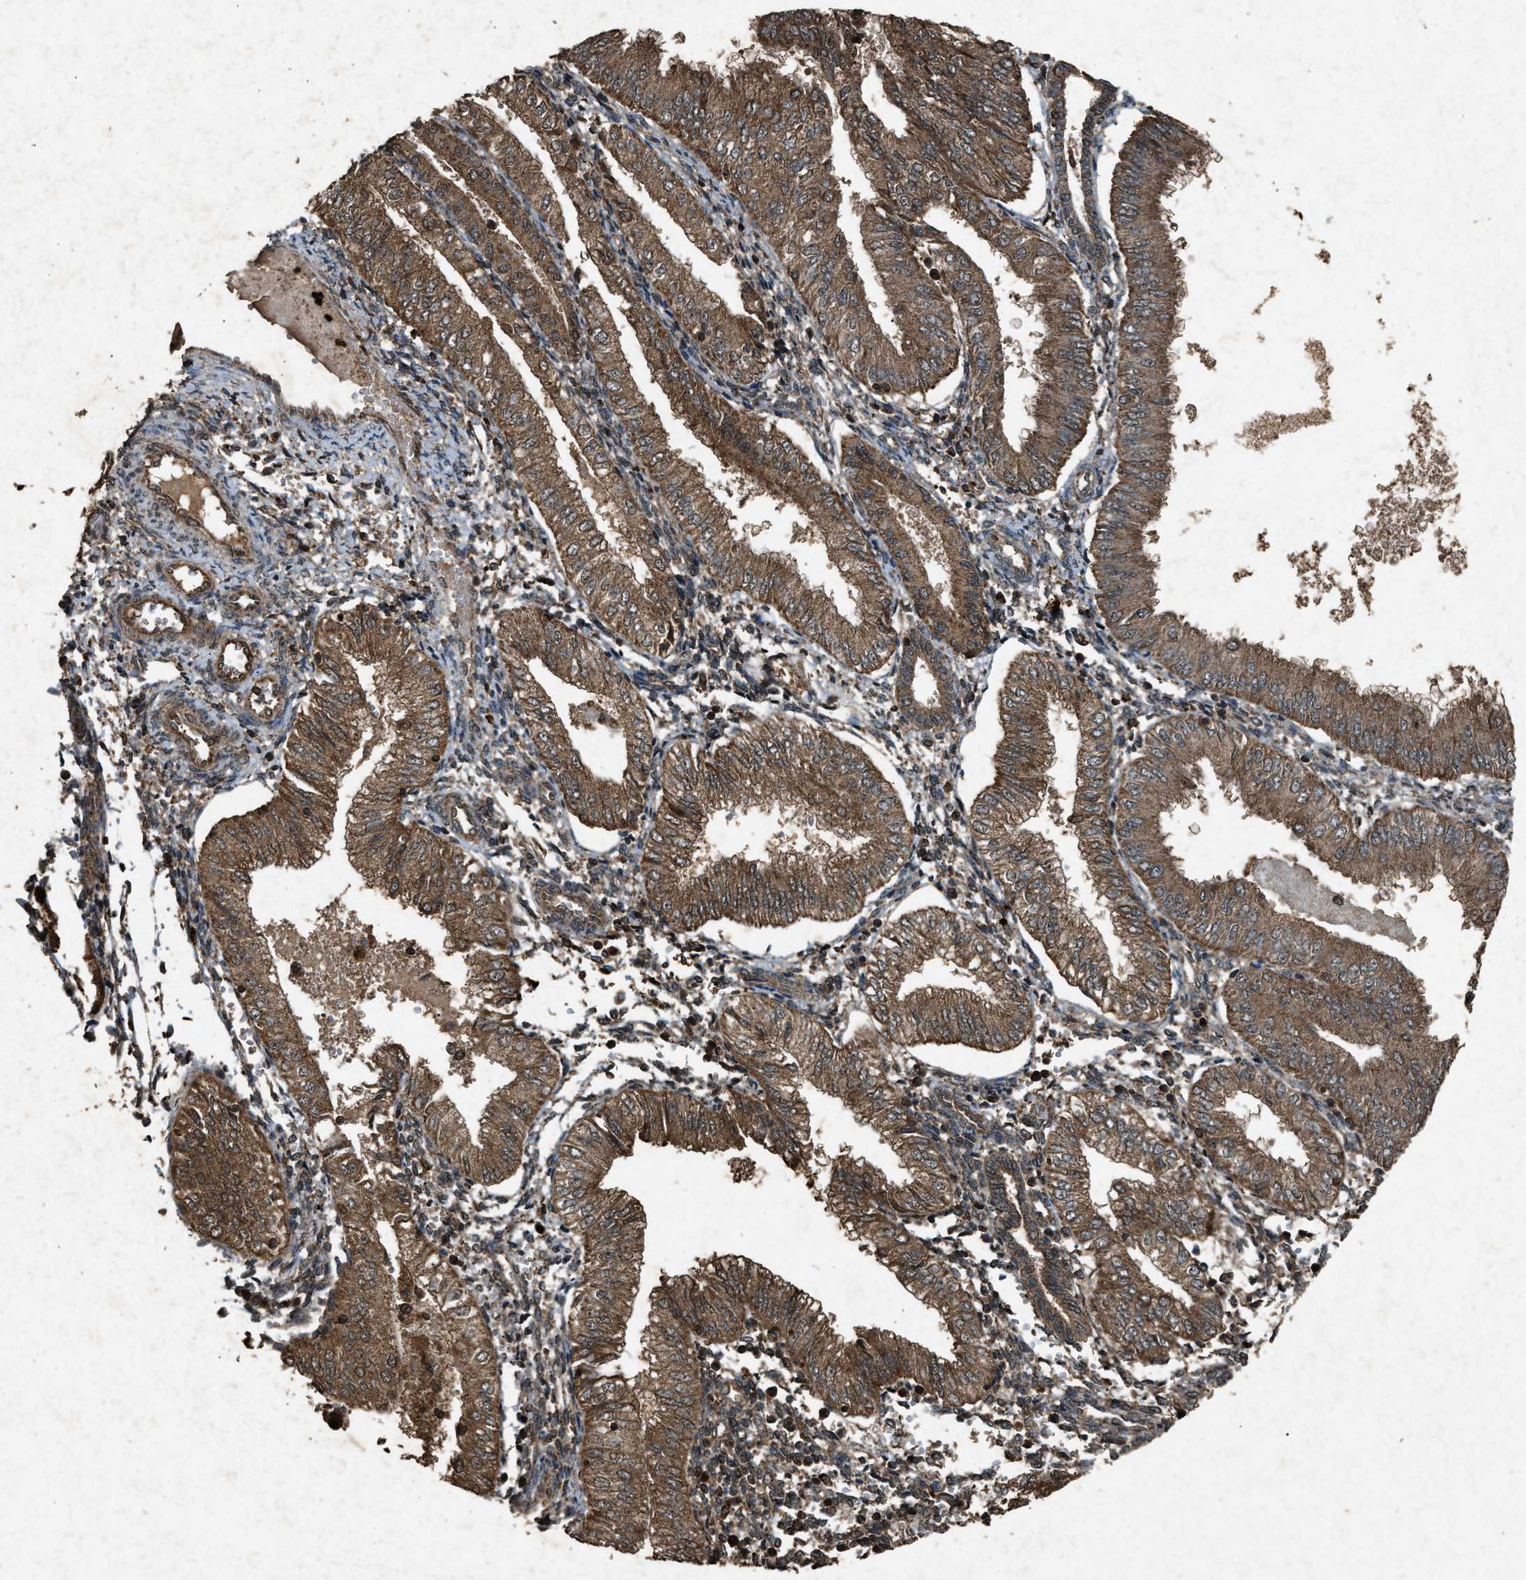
{"staining": {"intensity": "moderate", "quantity": ">75%", "location": "cytoplasmic/membranous,nuclear"}, "tissue": "endometrial cancer", "cell_type": "Tumor cells", "image_type": "cancer", "snomed": [{"axis": "morphology", "description": "Adenocarcinoma, NOS"}, {"axis": "topography", "description": "Endometrium"}], "caption": "Immunohistochemical staining of endometrial cancer demonstrates medium levels of moderate cytoplasmic/membranous and nuclear protein positivity in about >75% of tumor cells. The protein of interest is stained brown, and the nuclei are stained in blue (DAB (3,3'-diaminobenzidine) IHC with brightfield microscopy, high magnification).", "gene": "OAS1", "patient": {"sex": "female", "age": 53}}